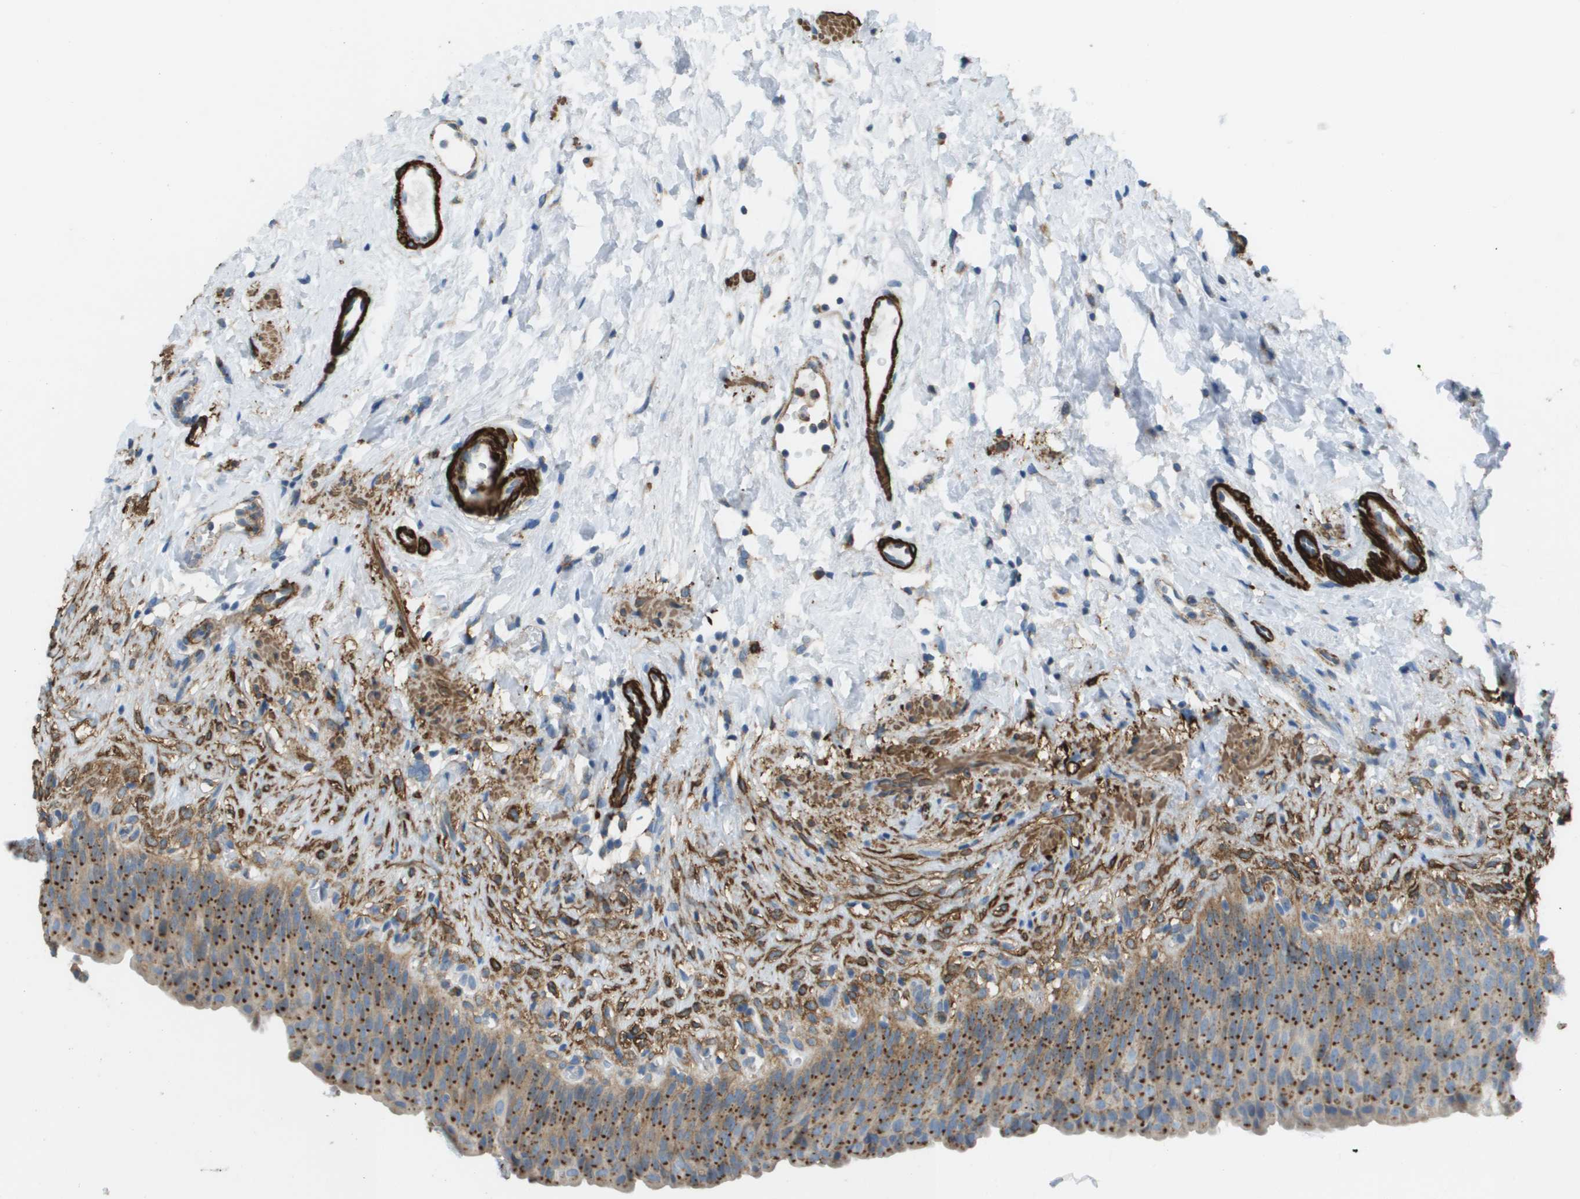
{"staining": {"intensity": "strong", "quantity": "25%-75%", "location": "cytoplasmic/membranous"}, "tissue": "urinary bladder", "cell_type": "Urothelial cells", "image_type": "normal", "snomed": [{"axis": "morphology", "description": "Normal tissue, NOS"}, {"axis": "topography", "description": "Urinary bladder"}], "caption": "Urothelial cells display strong cytoplasmic/membranous expression in approximately 25%-75% of cells in unremarkable urinary bladder.", "gene": "MYH11", "patient": {"sex": "female", "age": 79}}